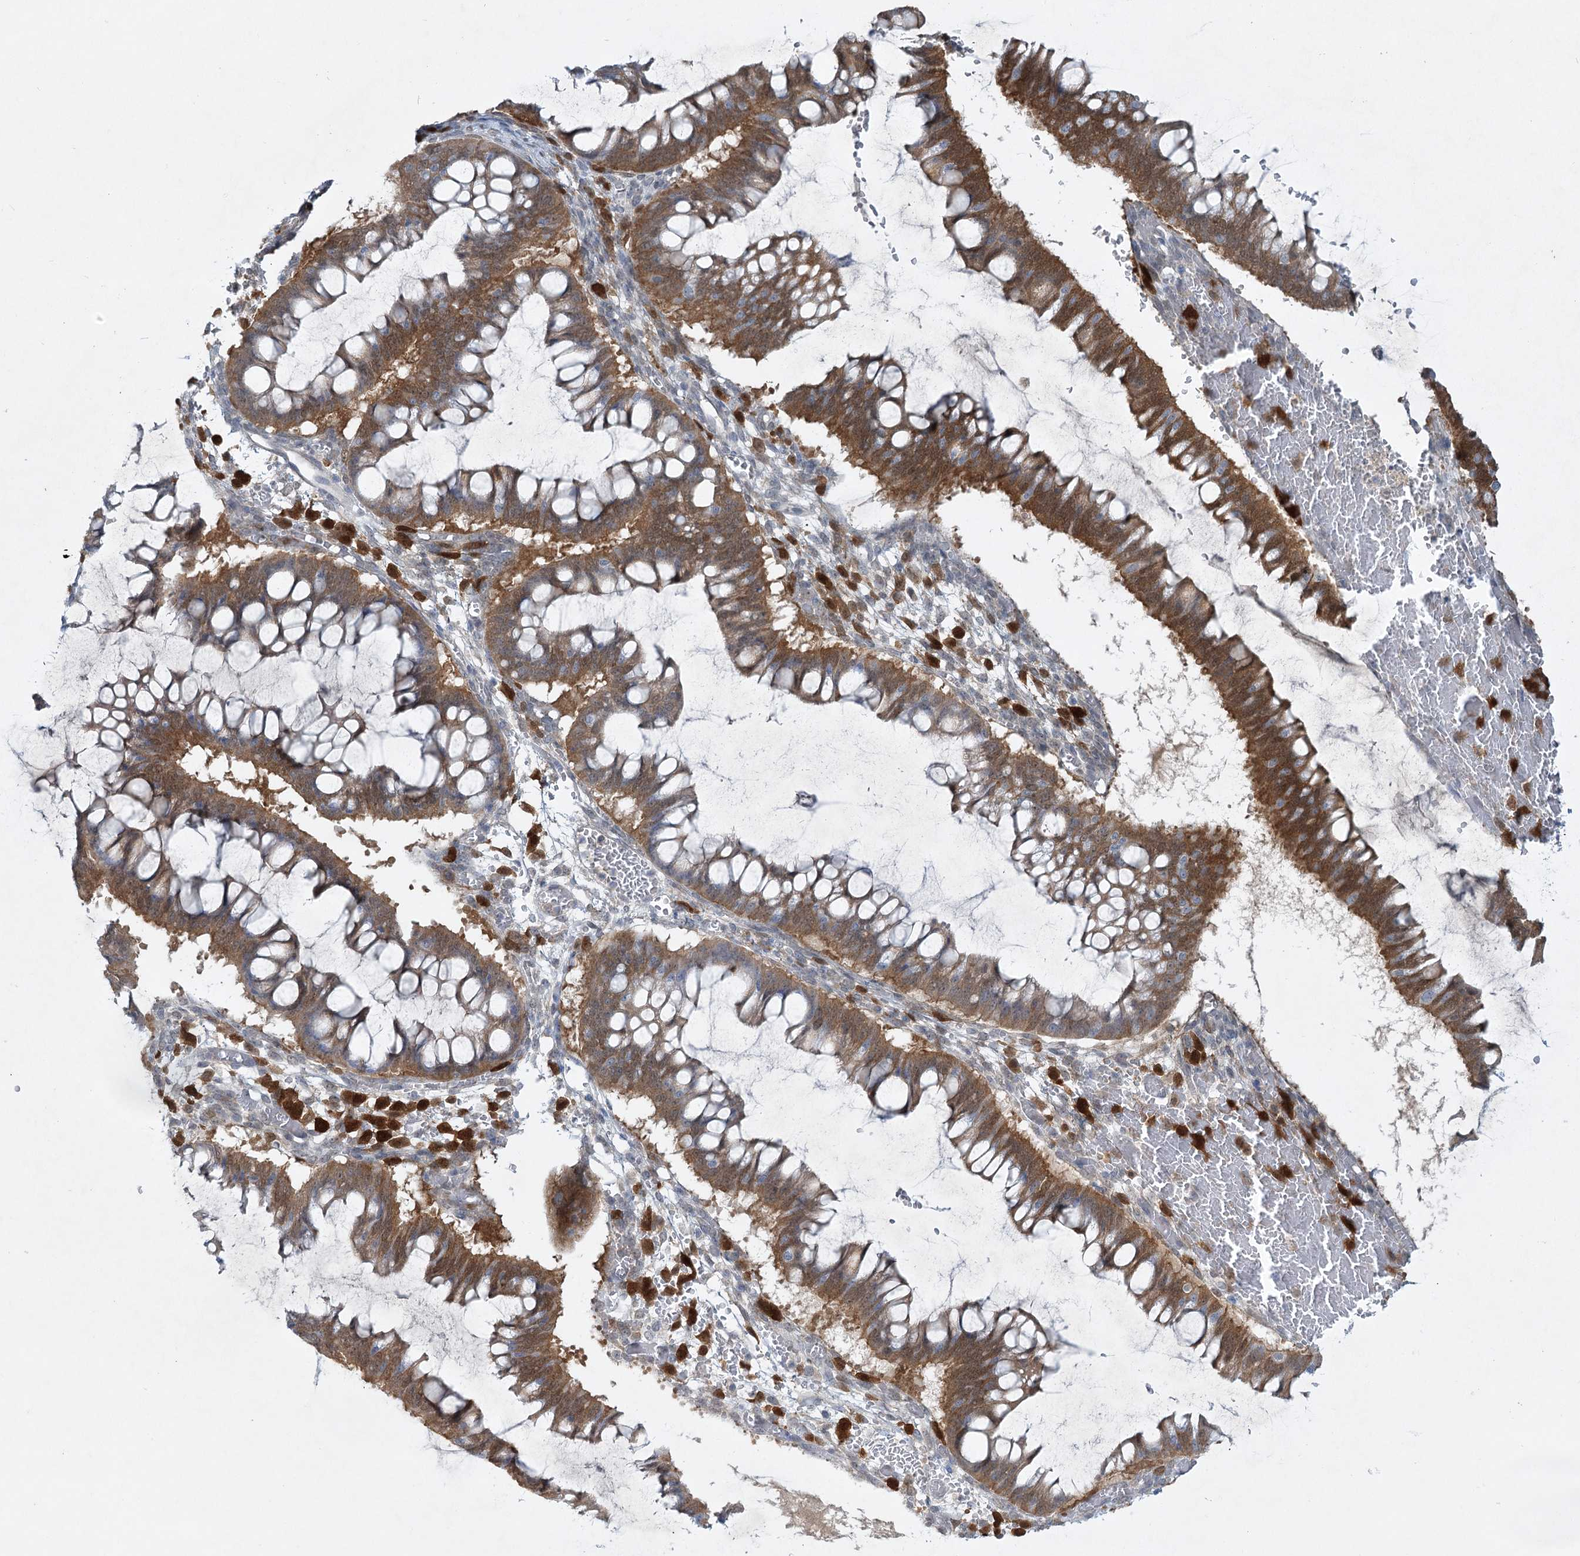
{"staining": {"intensity": "moderate", "quantity": ">75%", "location": "cytoplasmic/membranous"}, "tissue": "ovarian cancer", "cell_type": "Tumor cells", "image_type": "cancer", "snomed": [{"axis": "morphology", "description": "Cystadenocarcinoma, mucinous, NOS"}, {"axis": "topography", "description": "Ovary"}], "caption": "Immunohistochemical staining of human mucinous cystadenocarcinoma (ovarian) reveals medium levels of moderate cytoplasmic/membranous protein positivity in approximately >75% of tumor cells. Nuclei are stained in blue.", "gene": "AAMDC", "patient": {"sex": "female", "age": 73}}